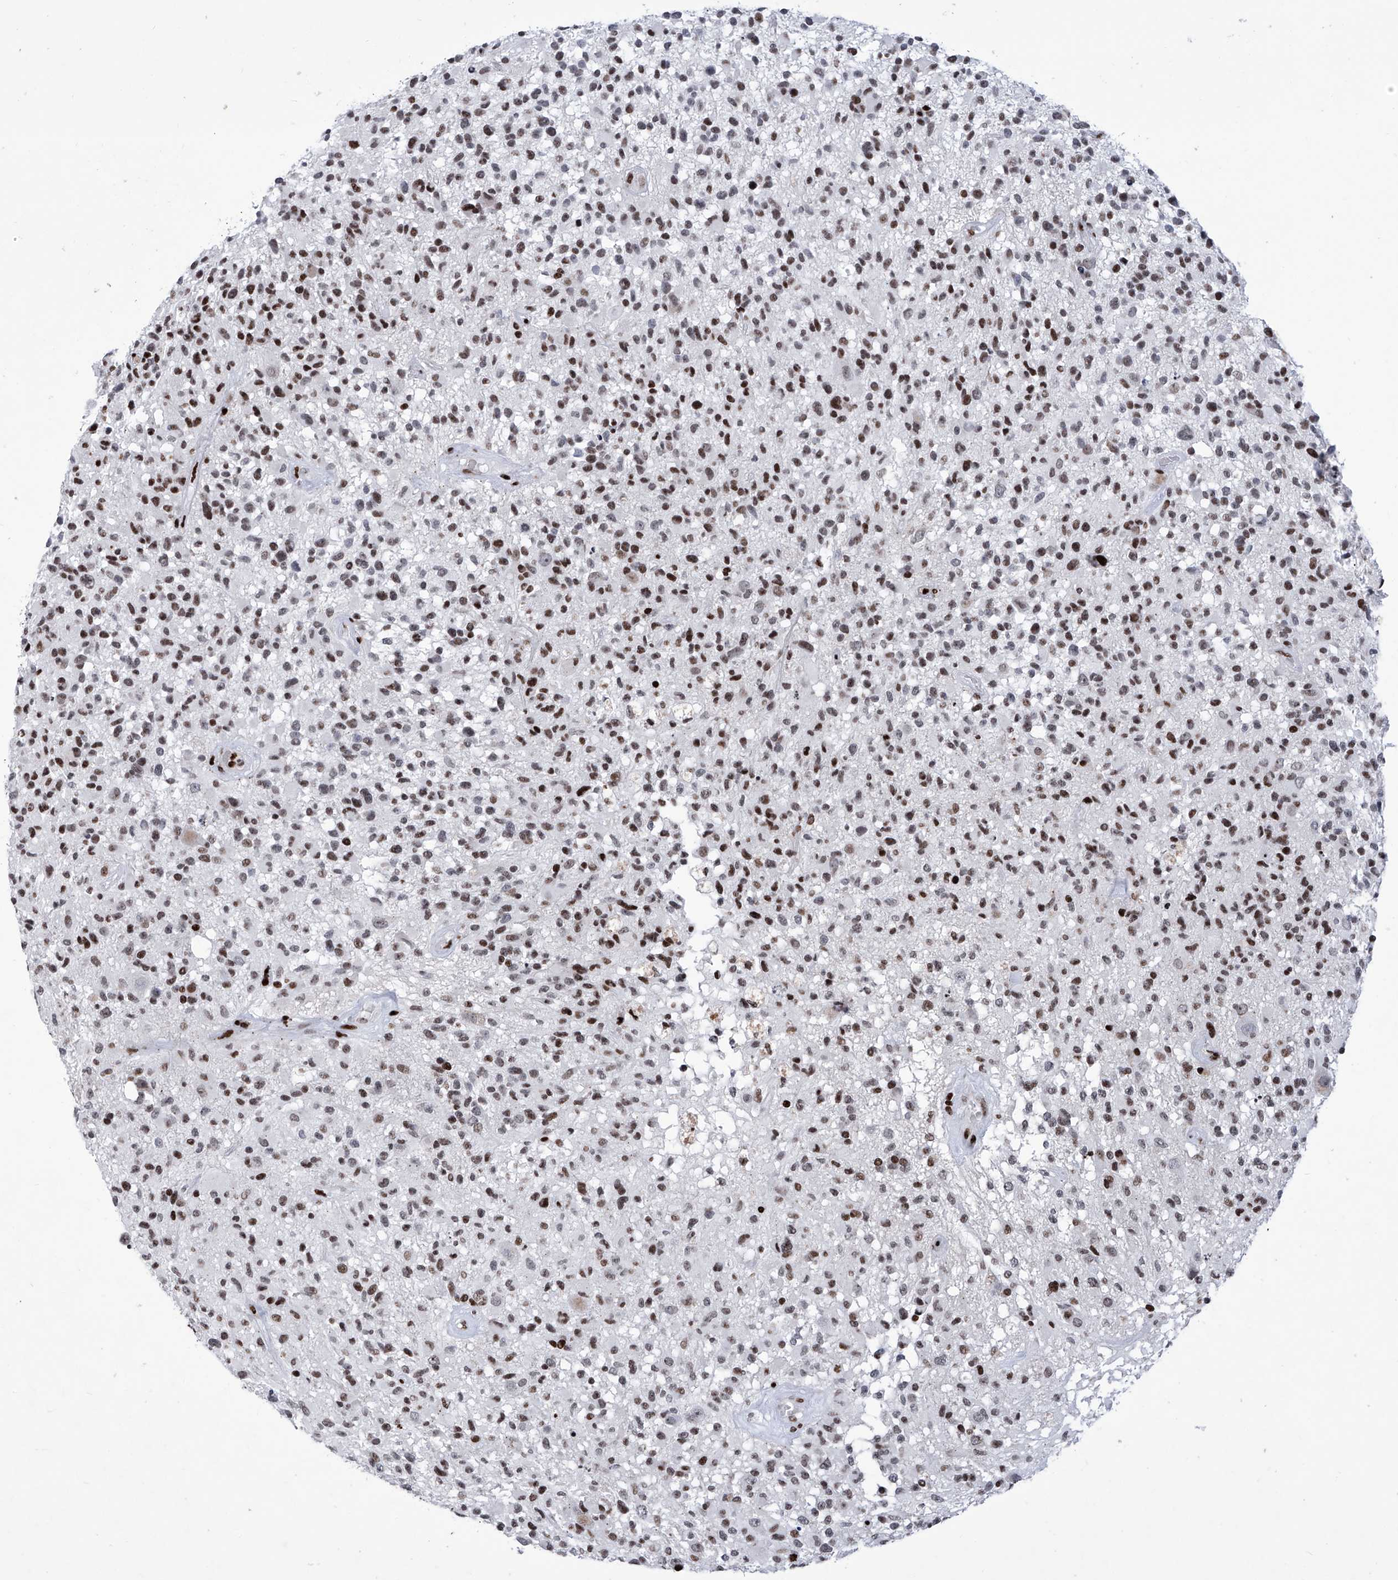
{"staining": {"intensity": "moderate", "quantity": "25%-75%", "location": "nuclear"}, "tissue": "glioma", "cell_type": "Tumor cells", "image_type": "cancer", "snomed": [{"axis": "morphology", "description": "Glioma, malignant, High grade"}, {"axis": "morphology", "description": "Glioblastoma, NOS"}, {"axis": "topography", "description": "Brain"}], "caption": "Tumor cells reveal medium levels of moderate nuclear positivity in approximately 25%-75% of cells in glioma.", "gene": "HEY2", "patient": {"sex": "male", "age": 60}}